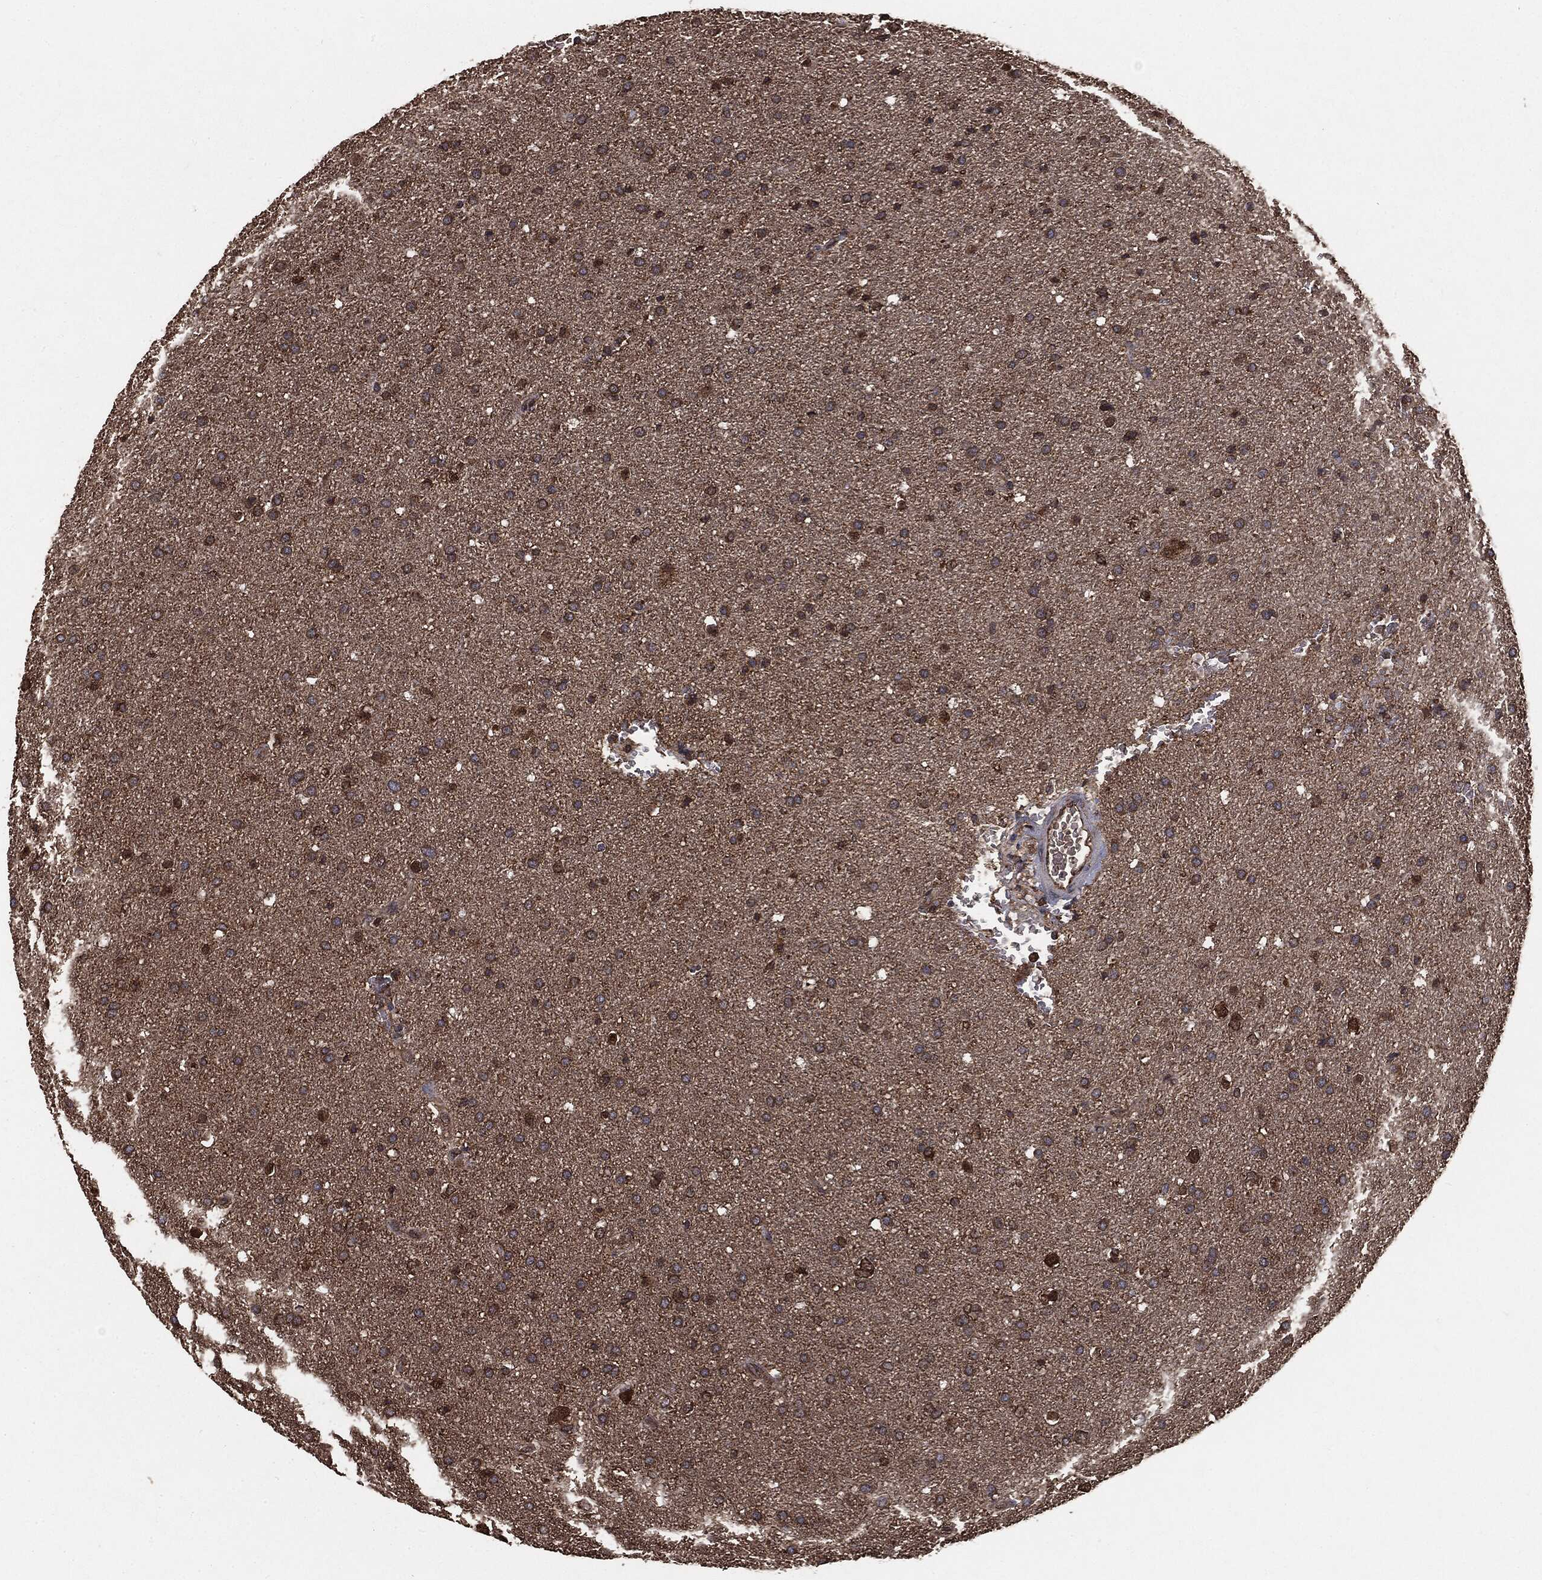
{"staining": {"intensity": "moderate", "quantity": "25%-75%", "location": "cytoplasmic/membranous"}, "tissue": "glioma", "cell_type": "Tumor cells", "image_type": "cancer", "snomed": [{"axis": "morphology", "description": "Glioma, malignant, Low grade"}, {"axis": "topography", "description": "Brain"}], "caption": "Malignant glioma (low-grade) tissue displays moderate cytoplasmic/membranous positivity in approximately 25%-75% of tumor cells Immunohistochemistry (ihc) stains the protein of interest in brown and the nuclei are stained blue.", "gene": "NME1", "patient": {"sex": "female", "age": 37}}